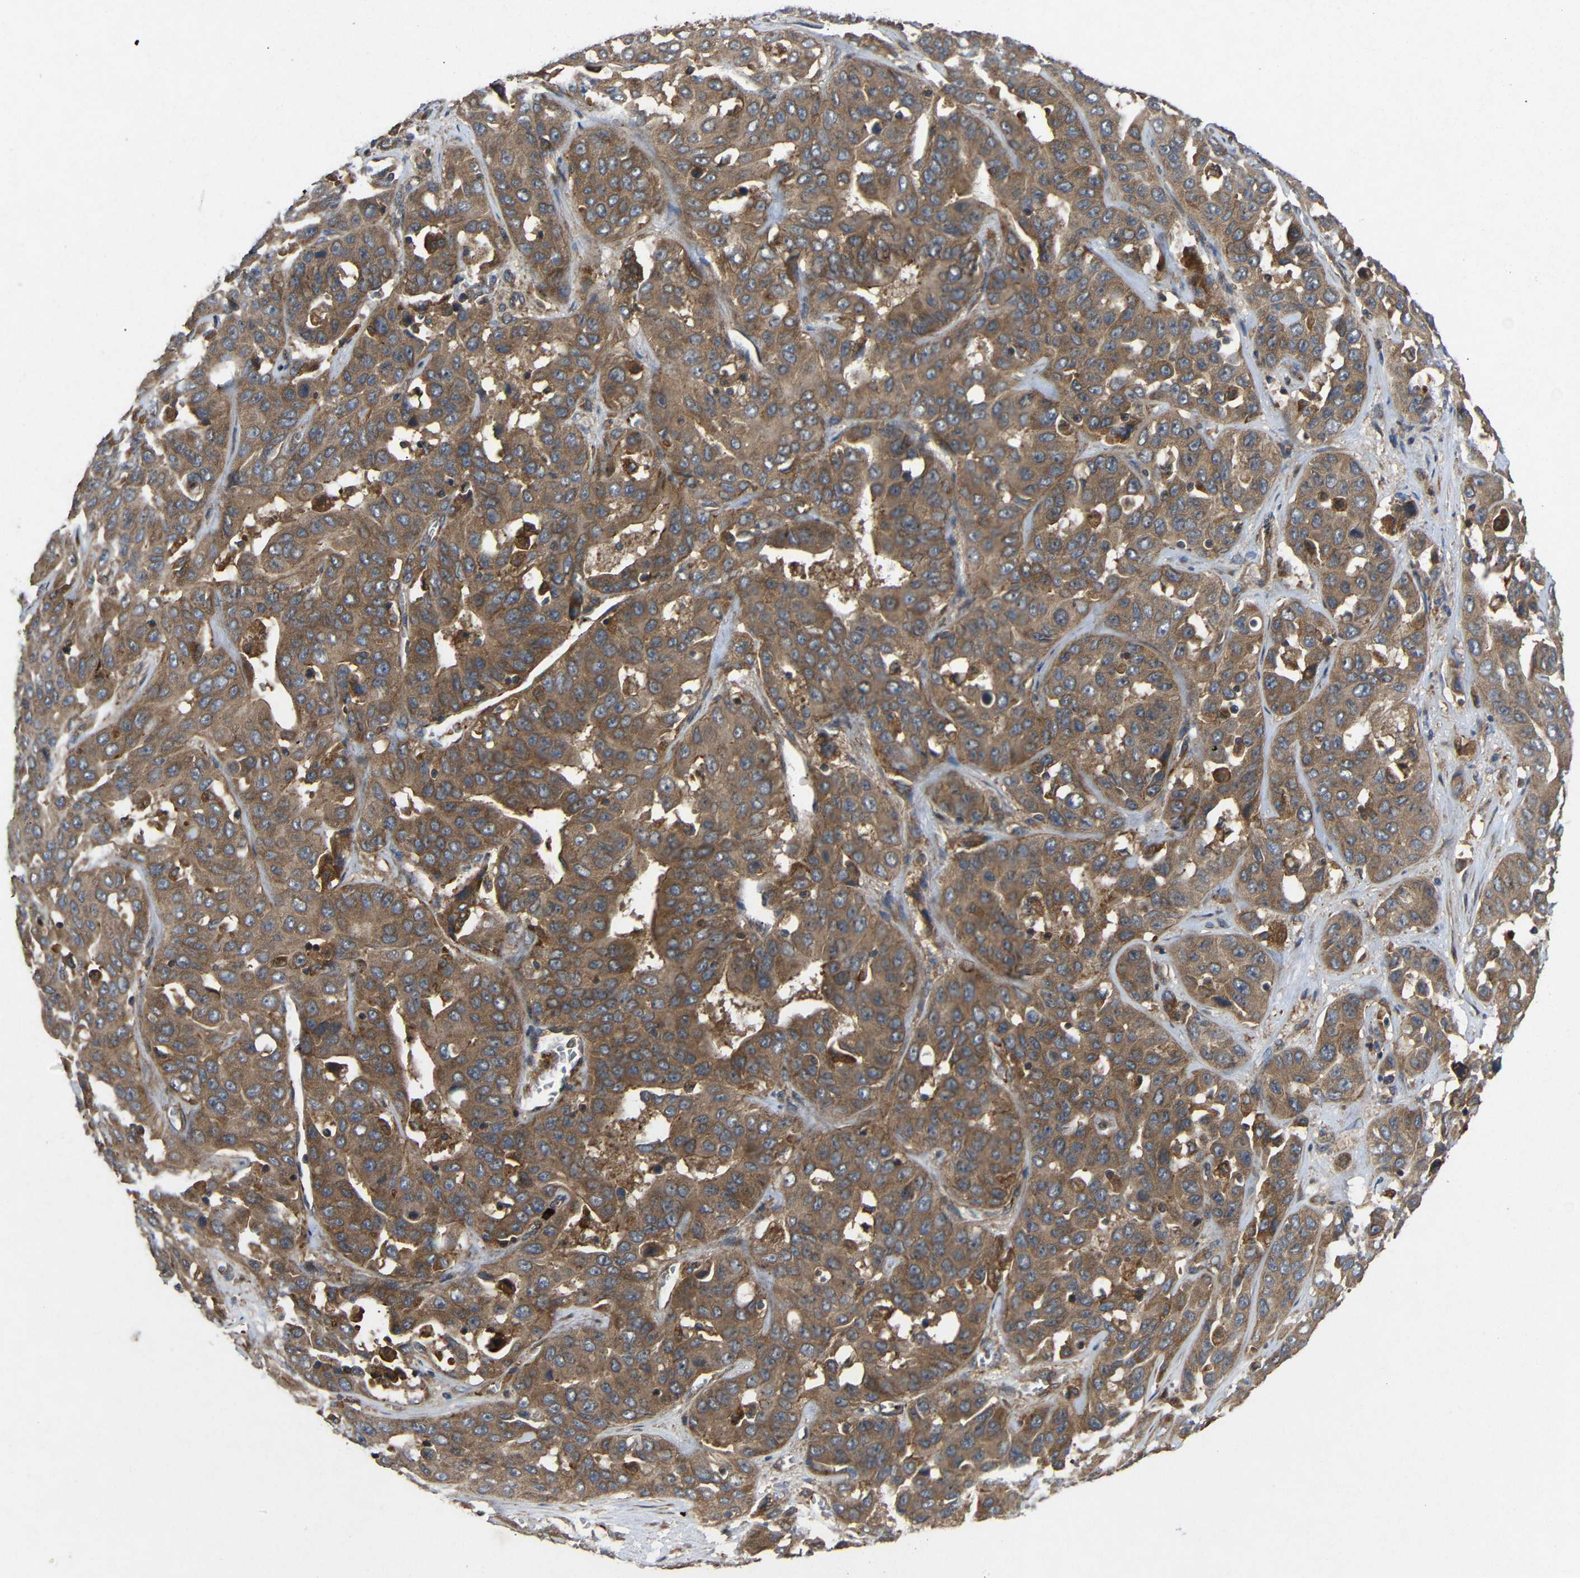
{"staining": {"intensity": "moderate", "quantity": ">75%", "location": "cytoplasmic/membranous"}, "tissue": "liver cancer", "cell_type": "Tumor cells", "image_type": "cancer", "snomed": [{"axis": "morphology", "description": "Cholangiocarcinoma"}, {"axis": "topography", "description": "Liver"}], "caption": "Brown immunohistochemical staining in liver cancer (cholangiocarcinoma) shows moderate cytoplasmic/membranous positivity in about >75% of tumor cells.", "gene": "EIF2S1", "patient": {"sex": "female", "age": 52}}